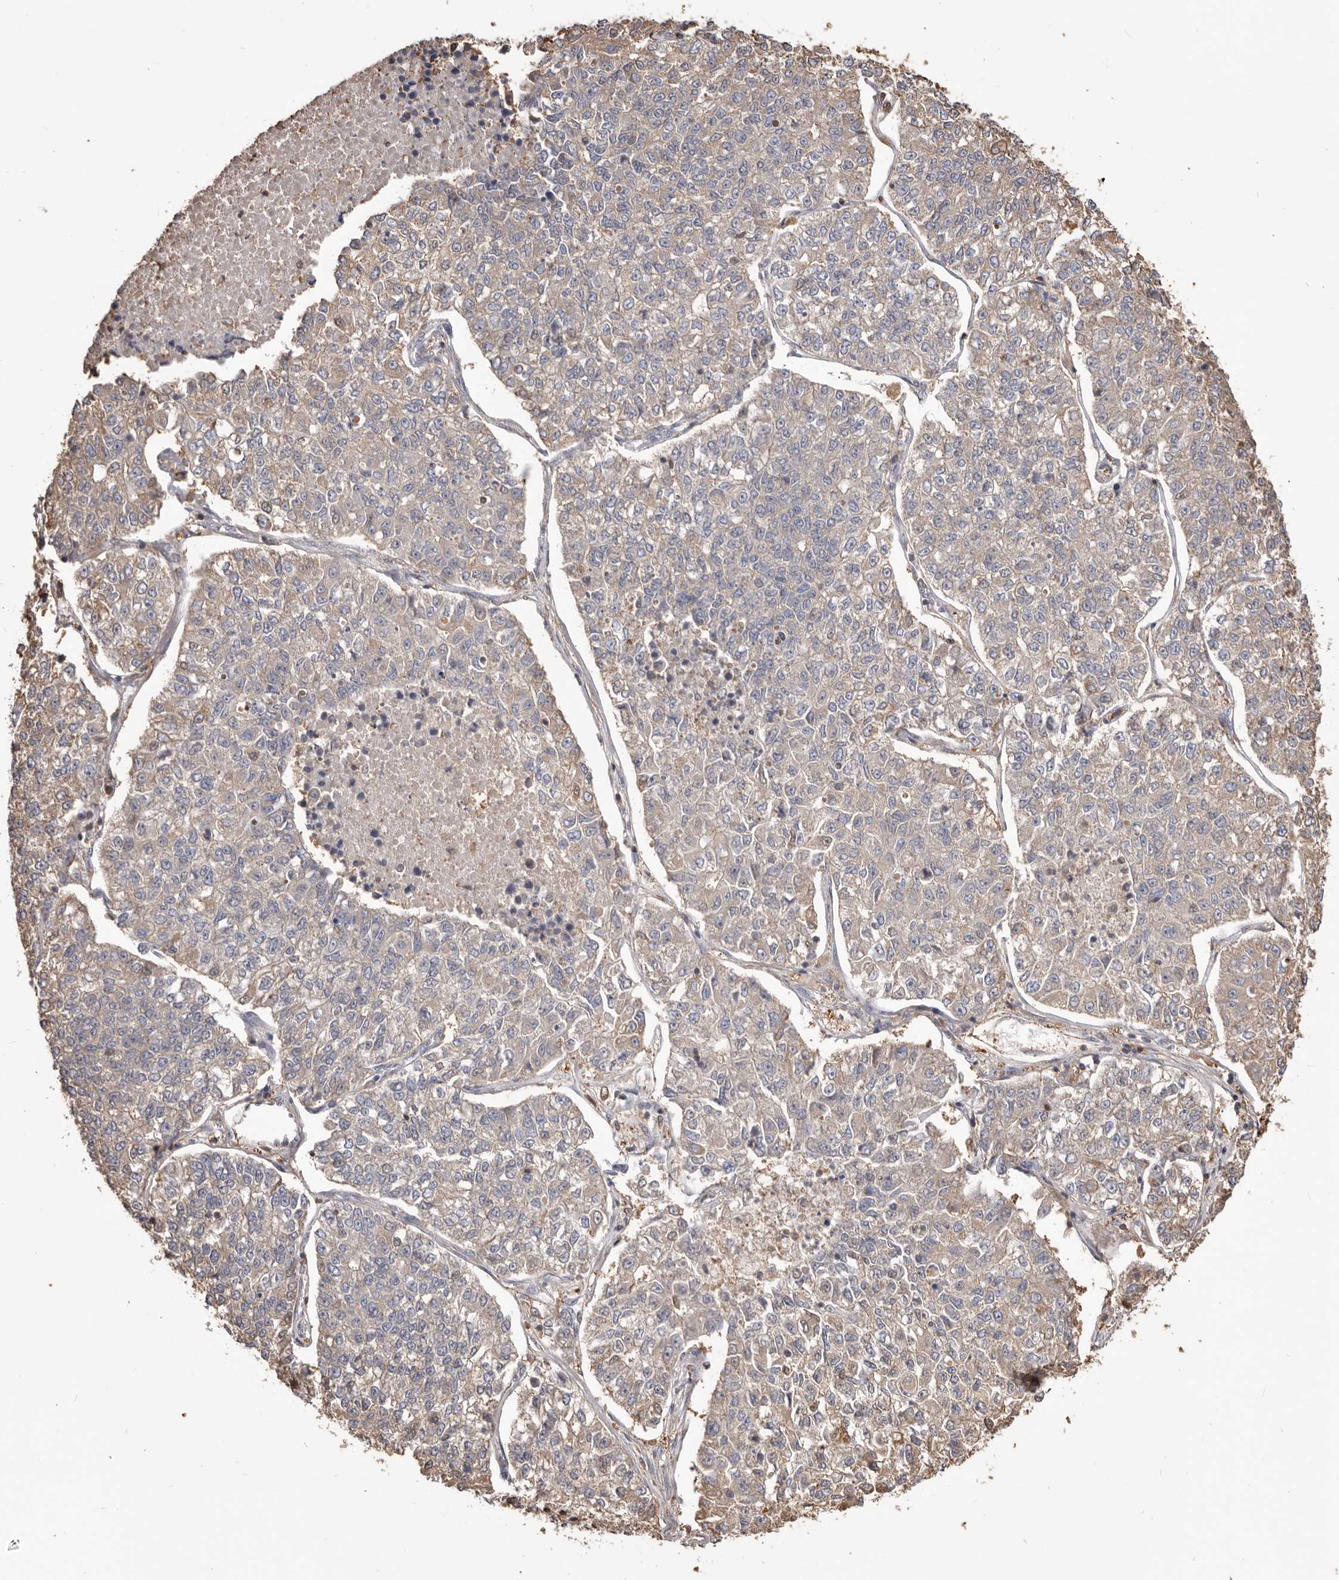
{"staining": {"intensity": "weak", "quantity": "<25%", "location": "cytoplasmic/membranous"}, "tissue": "lung cancer", "cell_type": "Tumor cells", "image_type": "cancer", "snomed": [{"axis": "morphology", "description": "Adenocarcinoma, NOS"}, {"axis": "topography", "description": "Lung"}], "caption": "IHC of human lung cancer (adenocarcinoma) reveals no expression in tumor cells.", "gene": "PKM", "patient": {"sex": "male", "age": 49}}